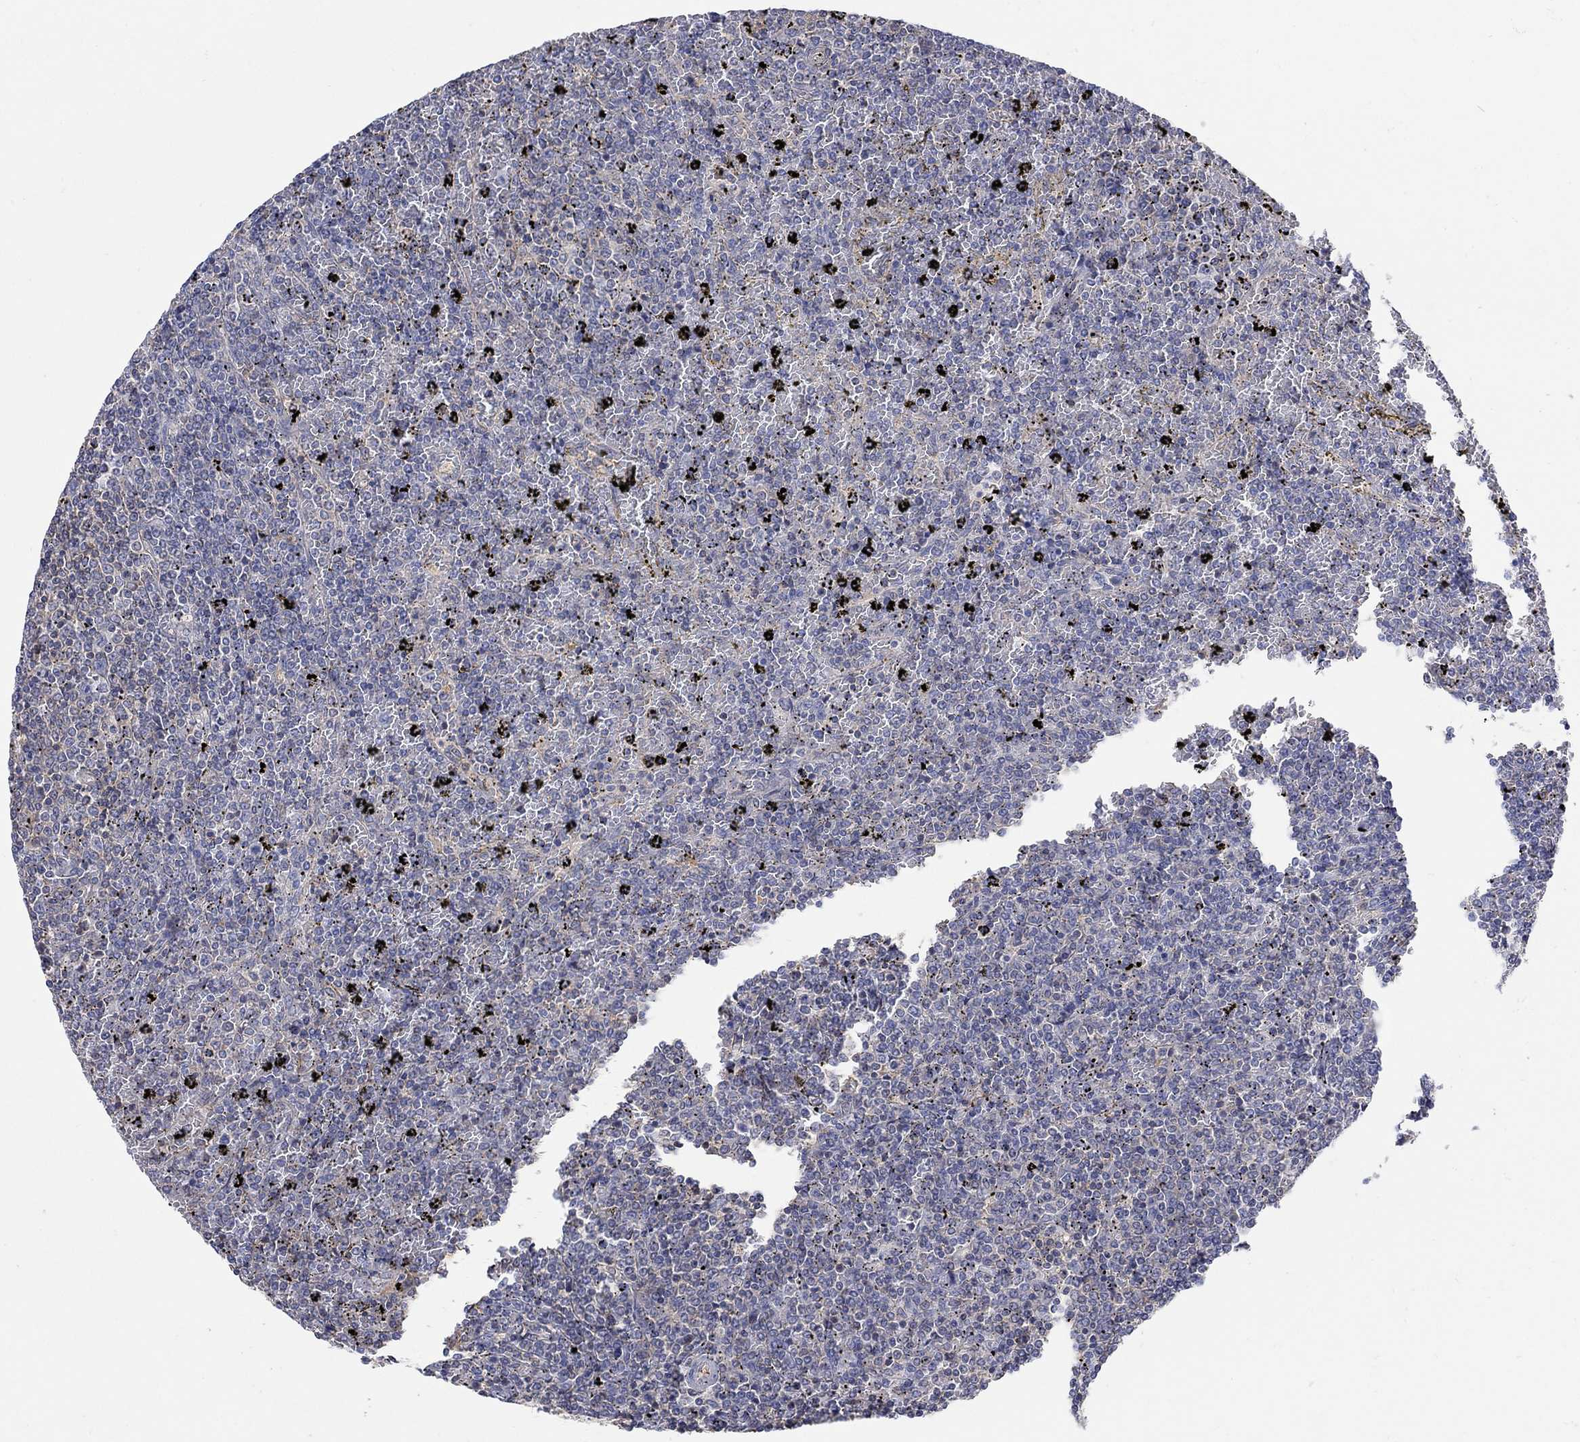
{"staining": {"intensity": "negative", "quantity": "none", "location": "none"}, "tissue": "lymphoma", "cell_type": "Tumor cells", "image_type": "cancer", "snomed": [{"axis": "morphology", "description": "Malignant lymphoma, non-Hodgkin's type, Low grade"}, {"axis": "topography", "description": "Spleen"}], "caption": "DAB (3,3'-diaminobenzidine) immunohistochemical staining of human malignant lymphoma, non-Hodgkin's type (low-grade) reveals no significant expression in tumor cells.", "gene": "TEKT3", "patient": {"sex": "female", "age": 77}}